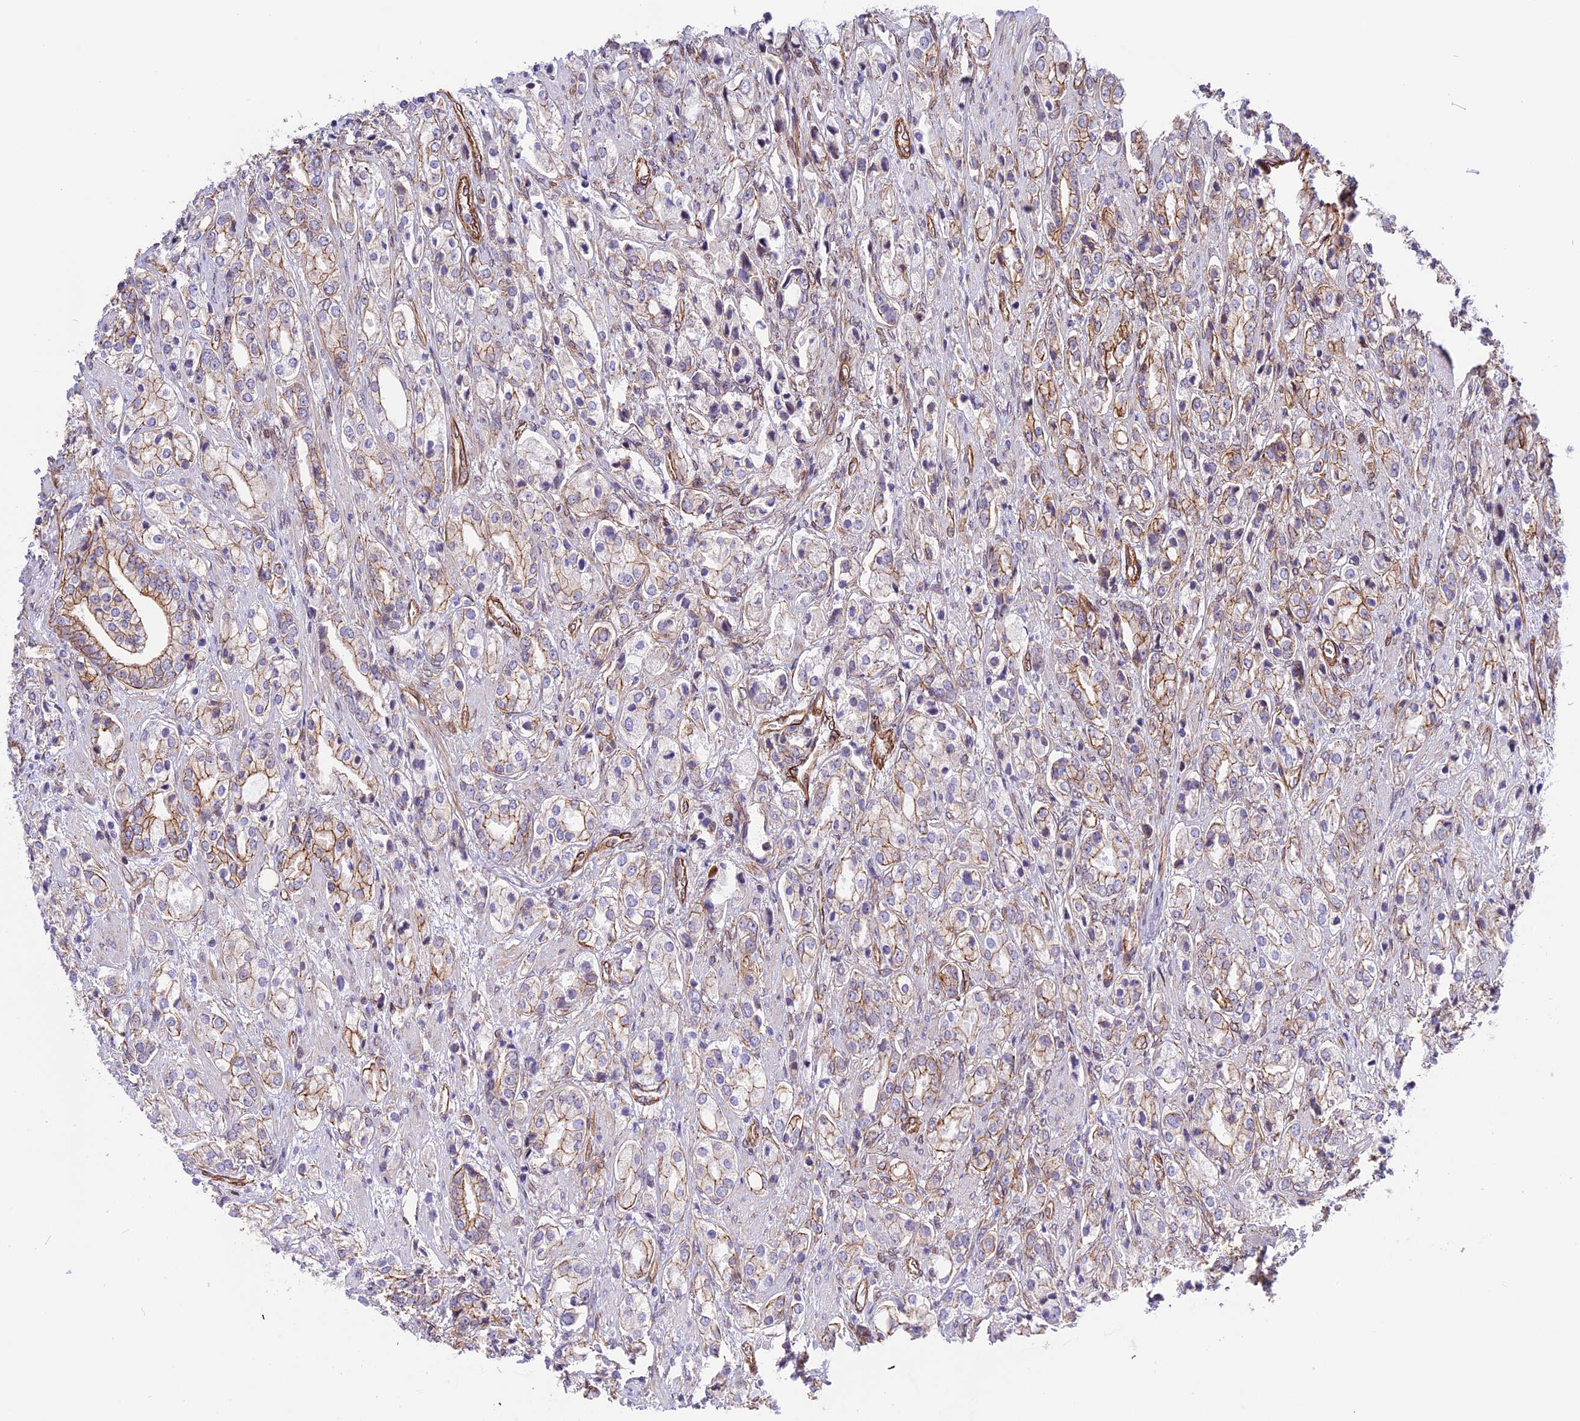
{"staining": {"intensity": "moderate", "quantity": "25%-75%", "location": "cytoplasmic/membranous"}, "tissue": "prostate cancer", "cell_type": "Tumor cells", "image_type": "cancer", "snomed": [{"axis": "morphology", "description": "Adenocarcinoma, High grade"}, {"axis": "topography", "description": "Prostate"}], "caption": "Immunohistochemistry (DAB (3,3'-diaminobenzidine)) staining of human prostate cancer (high-grade adenocarcinoma) displays moderate cytoplasmic/membranous protein expression in about 25%-75% of tumor cells.", "gene": "R3HDM4", "patient": {"sex": "male", "age": 50}}